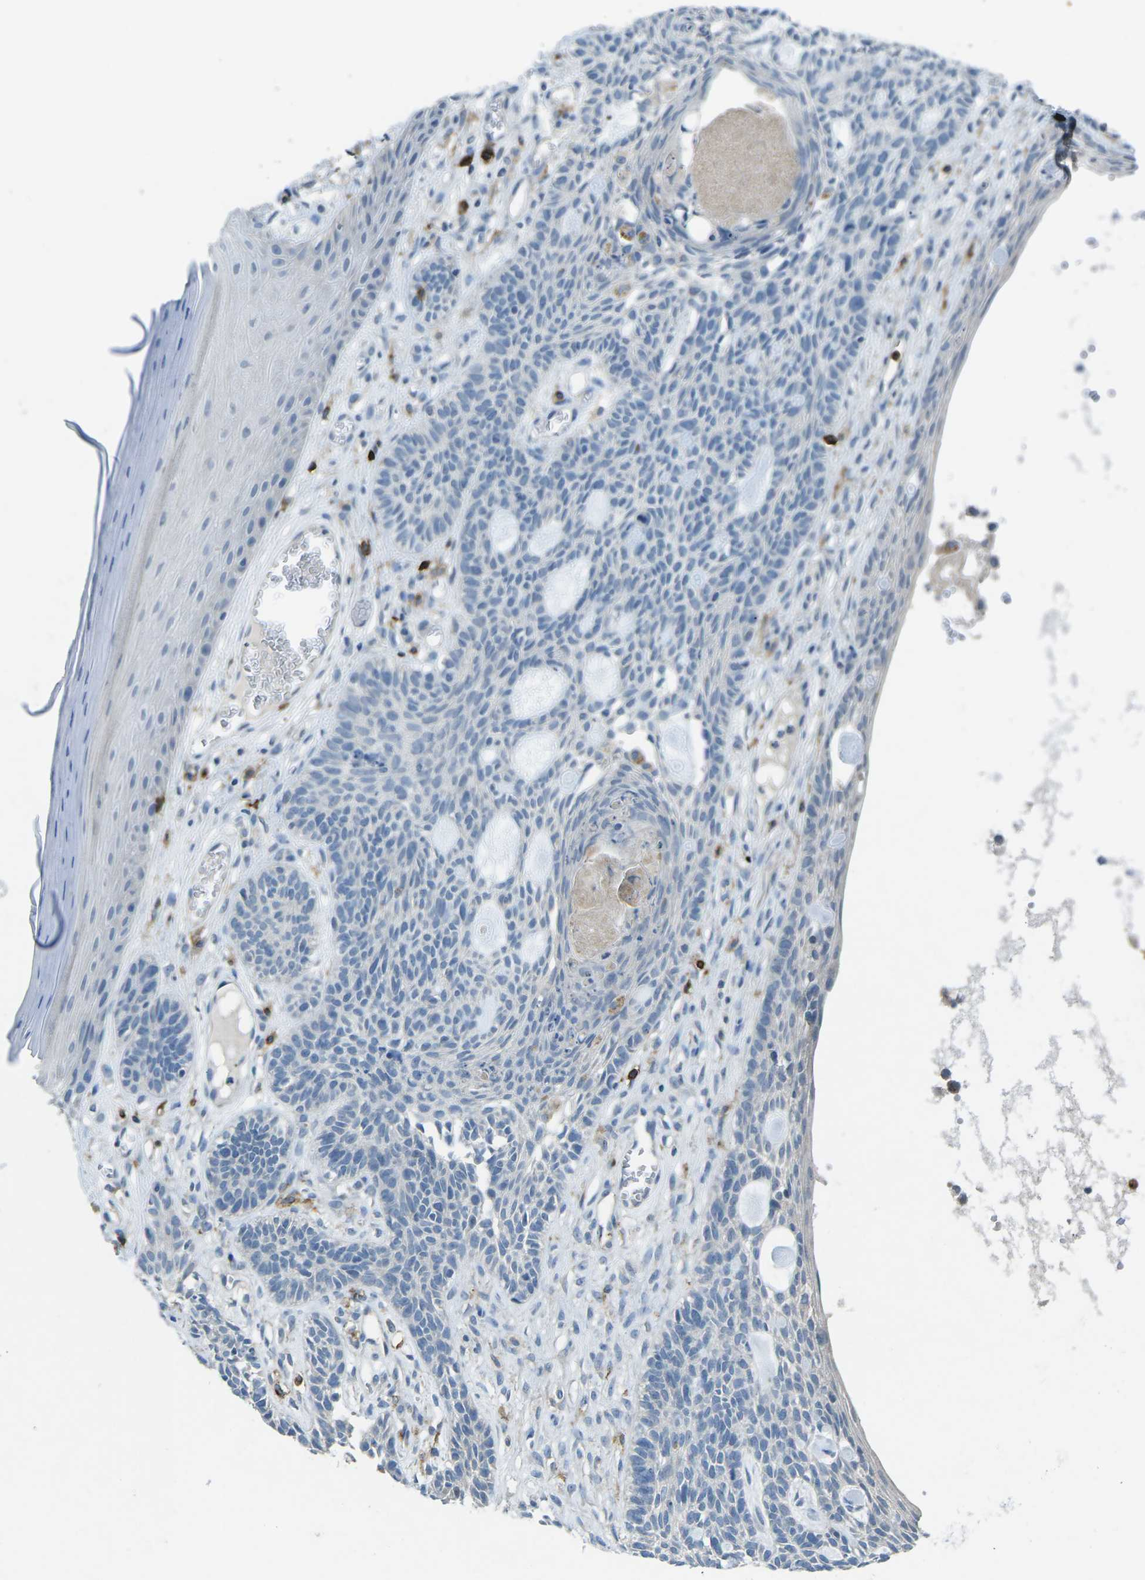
{"staining": {"intensity": "negative", "quantity": "none", "location": "none"}, "tissue": "skin cancer", "cell_type": "Tumor cells", "image_type": "cancer", "snomed": [{"axis": "morphology", "description": "Basal cell carcinoma"}, {"axis": "topography", "description": "Skin"}], "caption": "Skin cancer was stained to show a protein in brown. There is no significant expression in tumor cells. The staining was performed using DAB (3,3'-diaminobenzidine) to visualize the protein expression in brown, while the nuclei were stained in blue with hematoxylin (Magnification: 20x).", "gene": "CD19", "patient": {"sex": "male", "age": 67}}